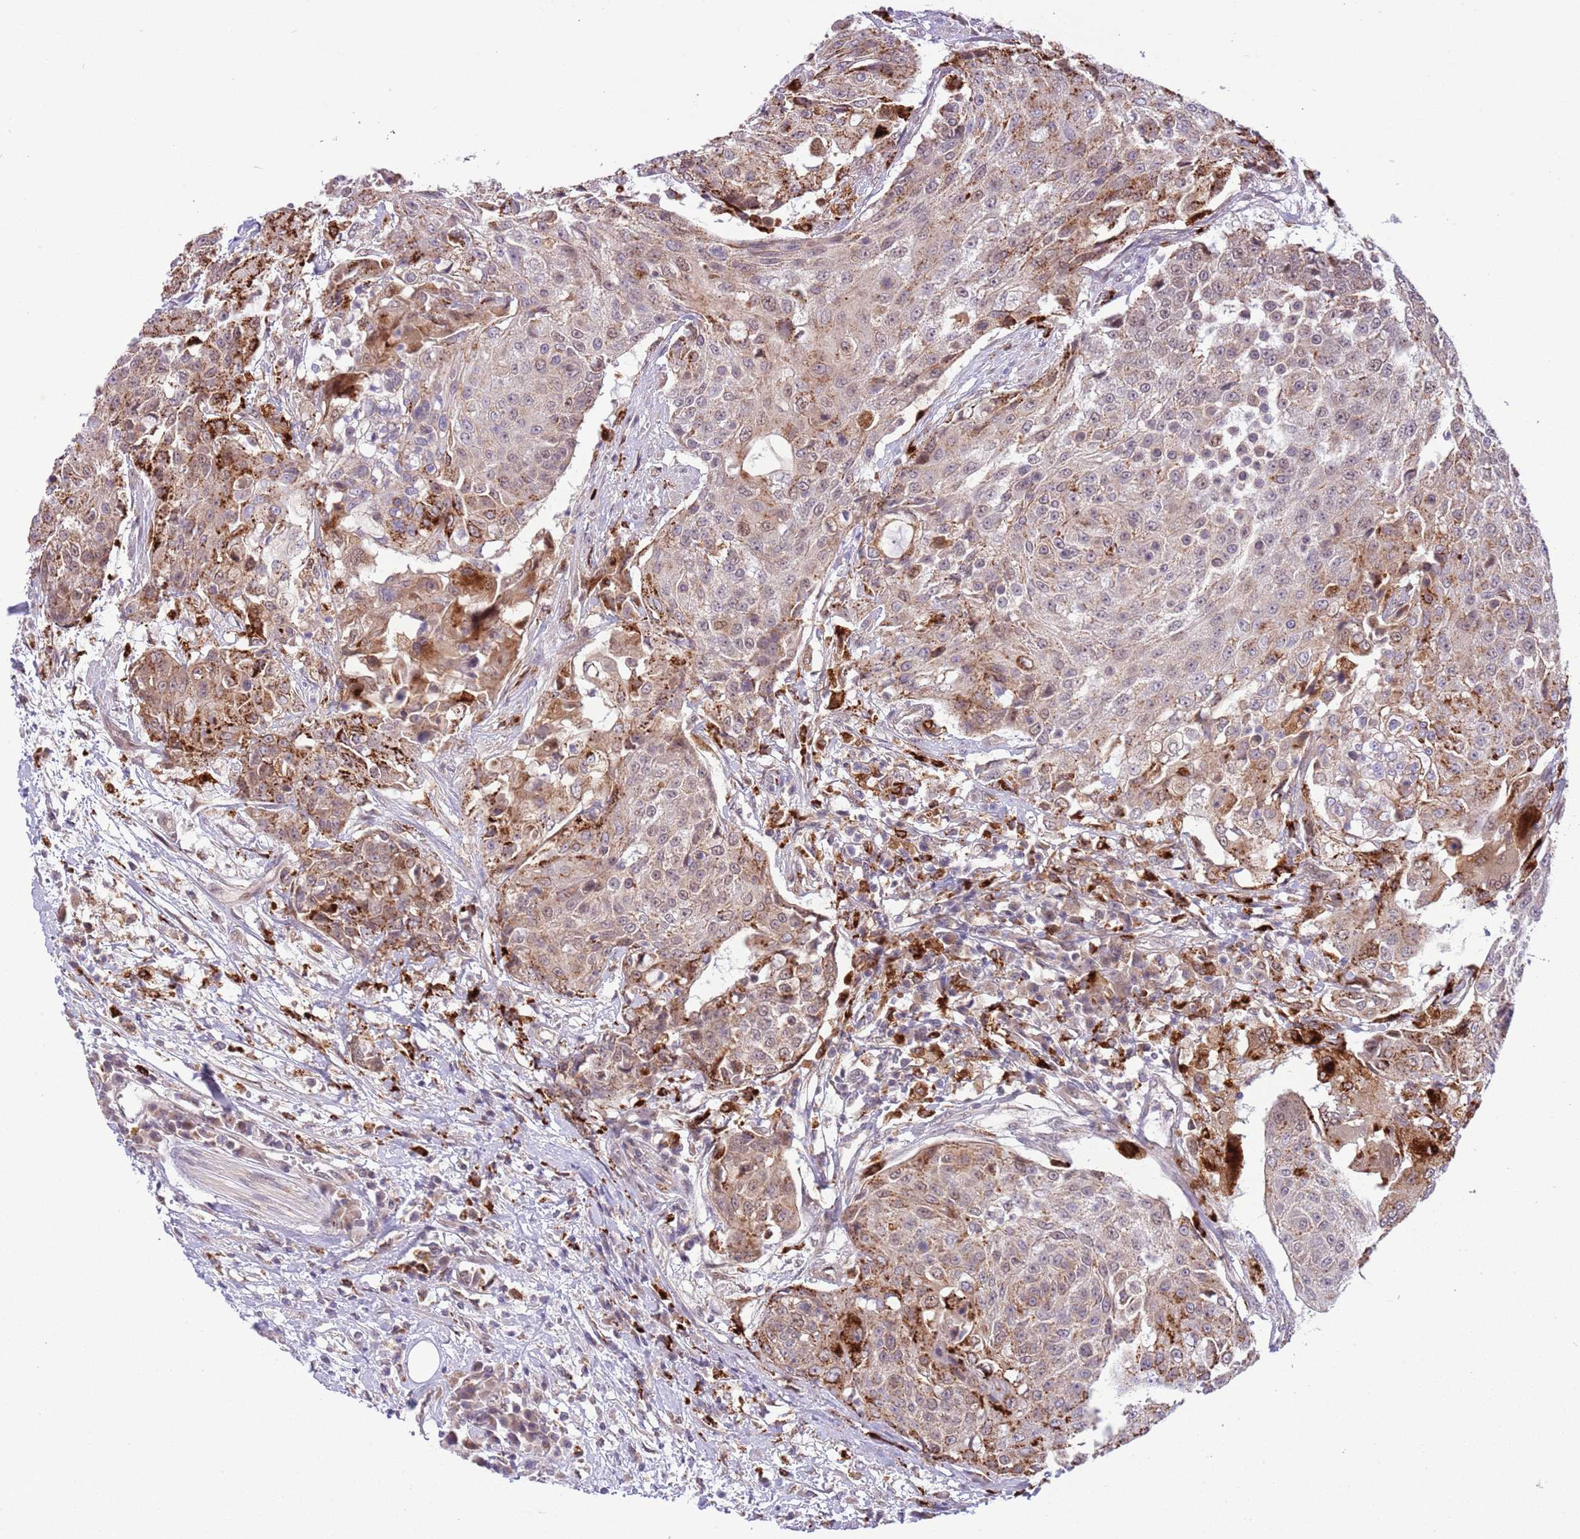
{"staining": {"intensity": "moderate", "quantity": "25%-75%", "location": "cytoplasmic/membranous"}, "tissue": "urothelial cancer", "cell_type": "Tumor cells", "image_type": "cancer", "snomed": [{"axis": "morphology", "description": "Urothelial carcinoma, High grade"}, {"axis": "topography", "description": "Urinary bladder"}], "caption": "Urothelial carcinoma (high-grade) stained with immunohistochemistry exhibits moderate cytoplasmic/membranous positivity in approximately 25%-75% of tumor cells. (Brightfield microscopy of DAB IHC at high magnification).", "gene": "TRIM27", "patient": {"sex": "female", "age": 63}}